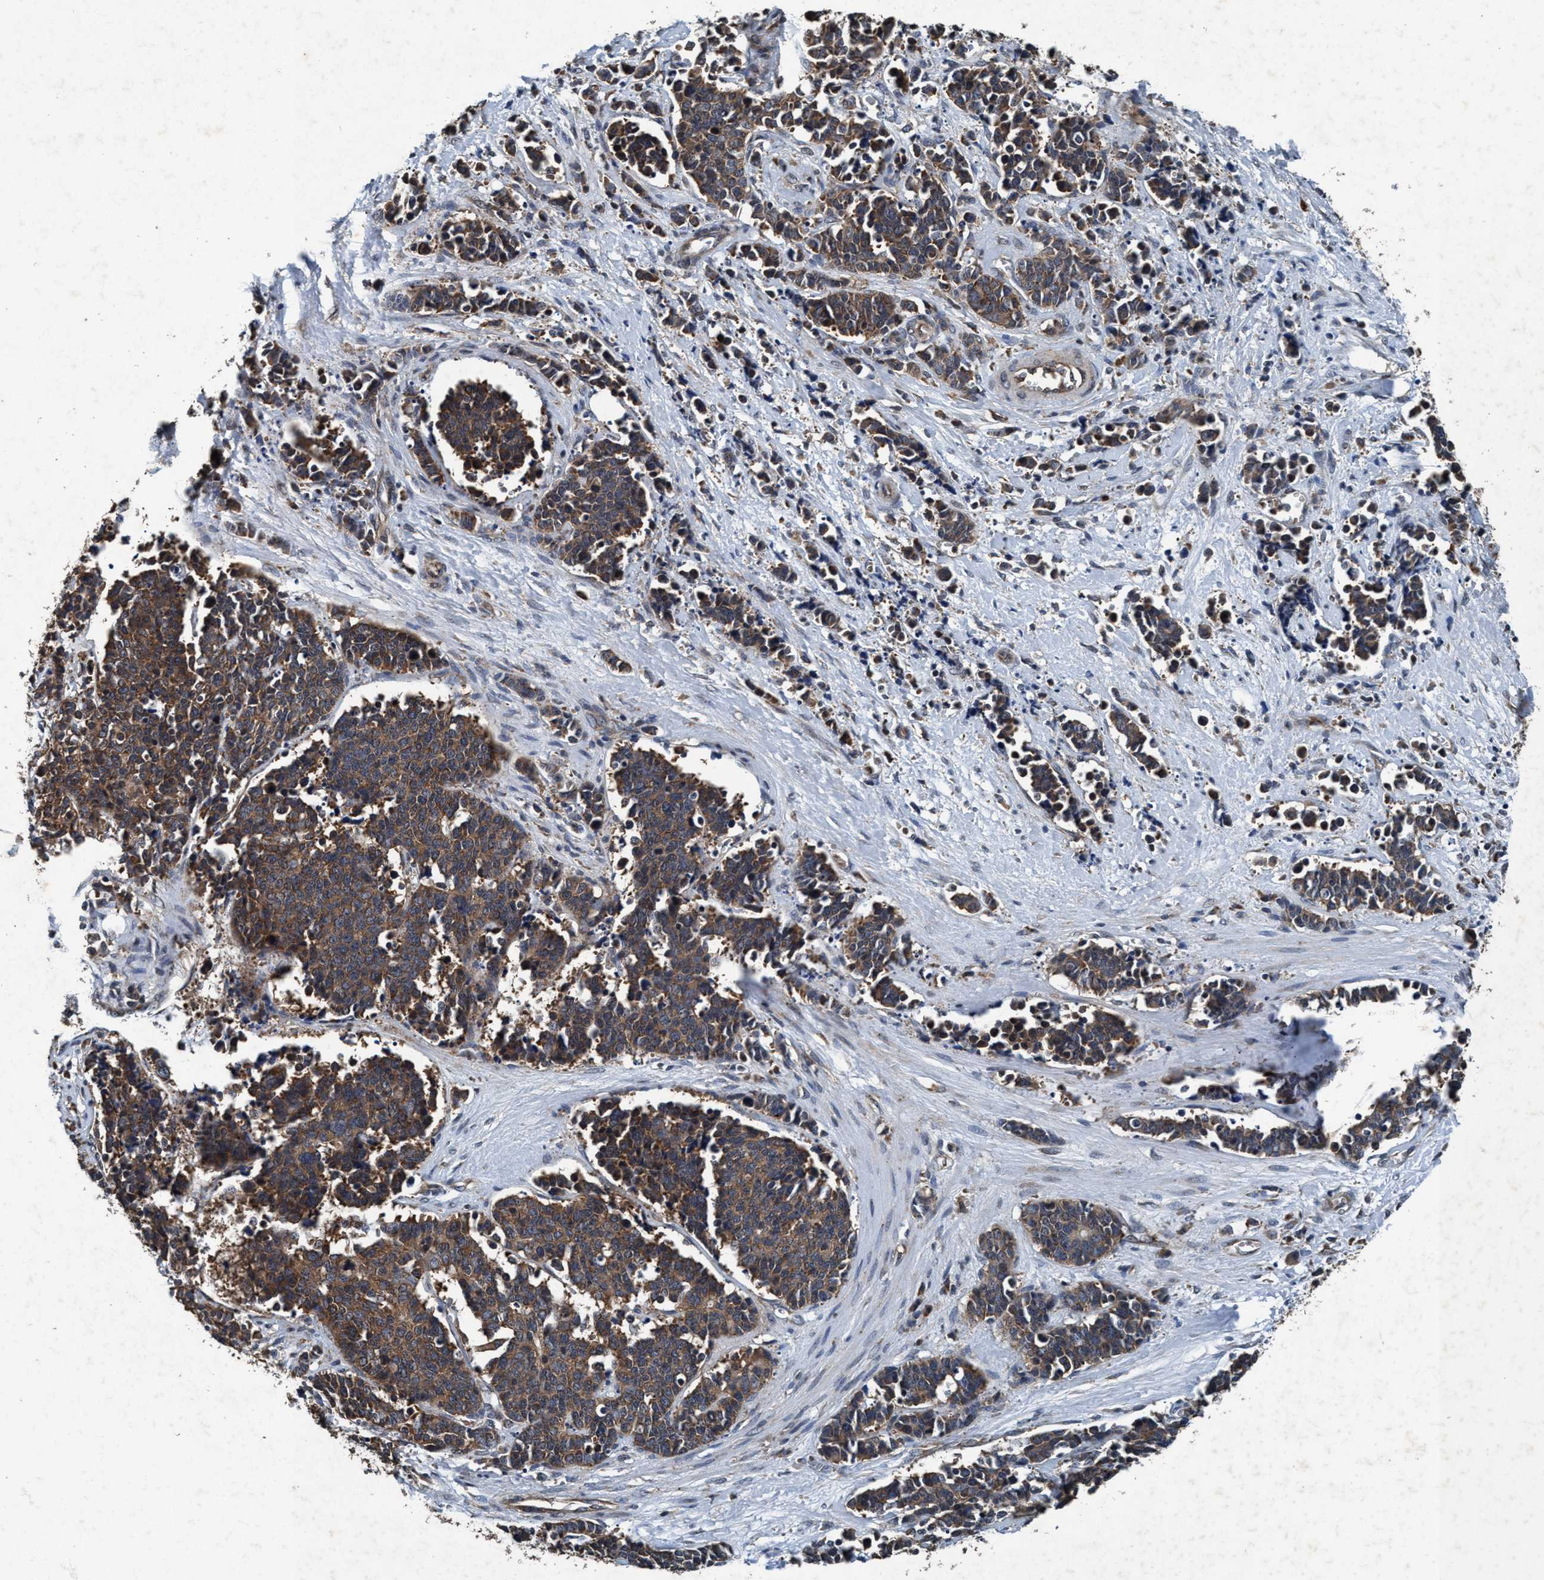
{"staining": {"intensity": "moderate", "quantity": ">75%", "location": "cytoplasmic/membranous"}, "tissue": "cervical cancer", "cell_type": "Tumor cells", "image_type": "cancer", "snomed": [{"axis": "morphology", "description": "Squamous cell carcinoma, NOS"}, {"axis": "topography", "description": "Cervix"}], "caption": "Immunohistochemistry (IHC) of human cervical squamous cell carcinoma displays medium levels of moderate cytoplasmic/membranous expression in approximately >75% of tumor cells. The staining was performed using DAB to visualize the protein expression in brown, while the nuclei were stained in blue with hematoxylin (Magnification: 20x).", "gene": "AKT1S1", "patient": {"sex": "female", "age": 35}}